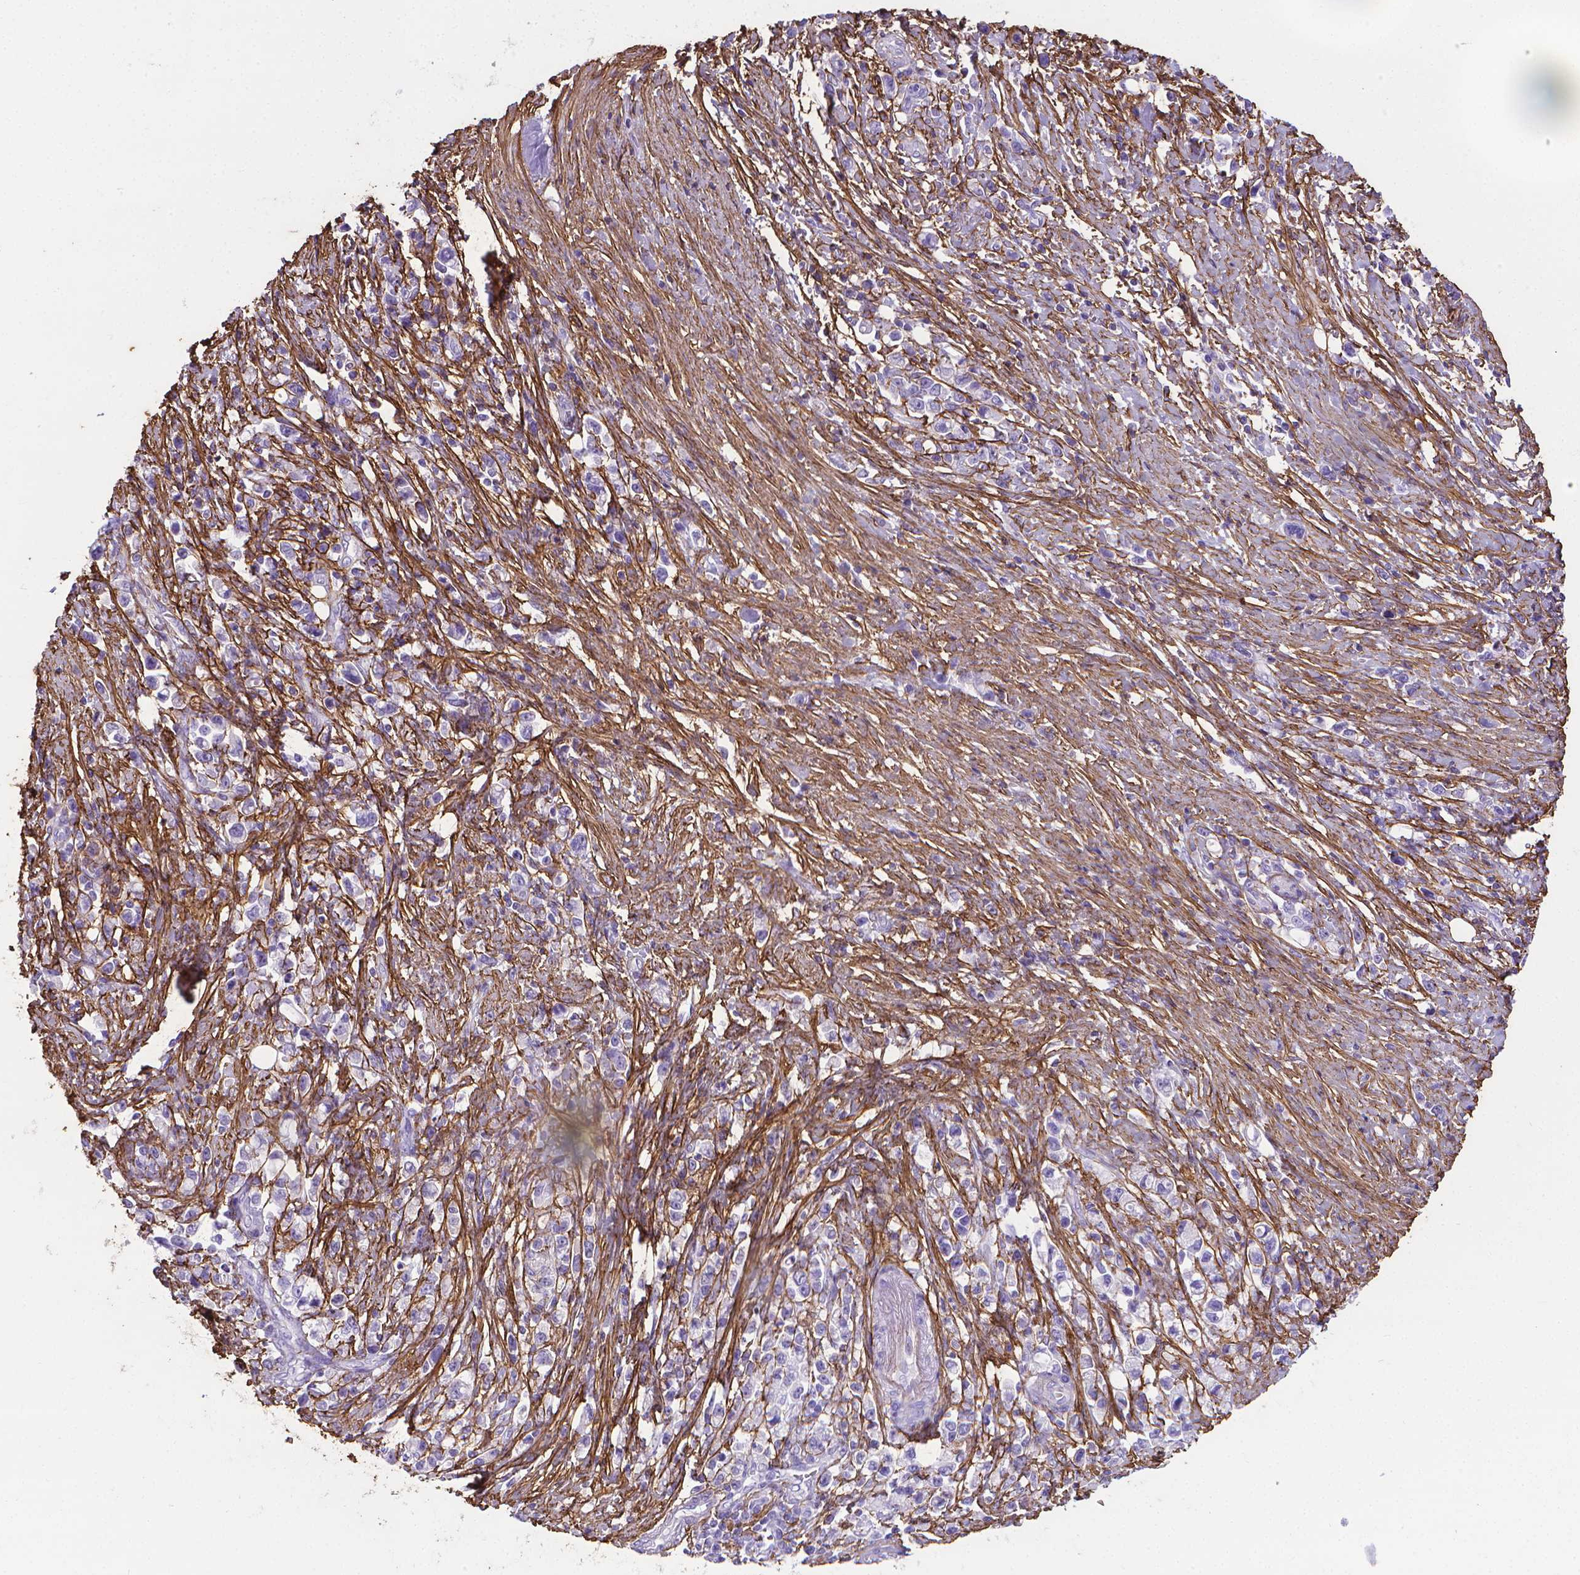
{"staining": {"intensity": "negative", "quantity": "none", "location": "none"}, "tissue": "stomach cancer", "cell_type": "Tumor cells", "image_type": "cancer", "snomed": [{"axis": "morphology", "description": "Adenocarcinoma, NOS"}, {"axis": "topography", "description": "Stomach"}], "caption": "DAB immunohistochemical staining of adenocarcinoma (stomach) exhibits no significant staining in tumor cells.", "gene": "MFAP2", "patient": {"sex": "male", "age": 63}}